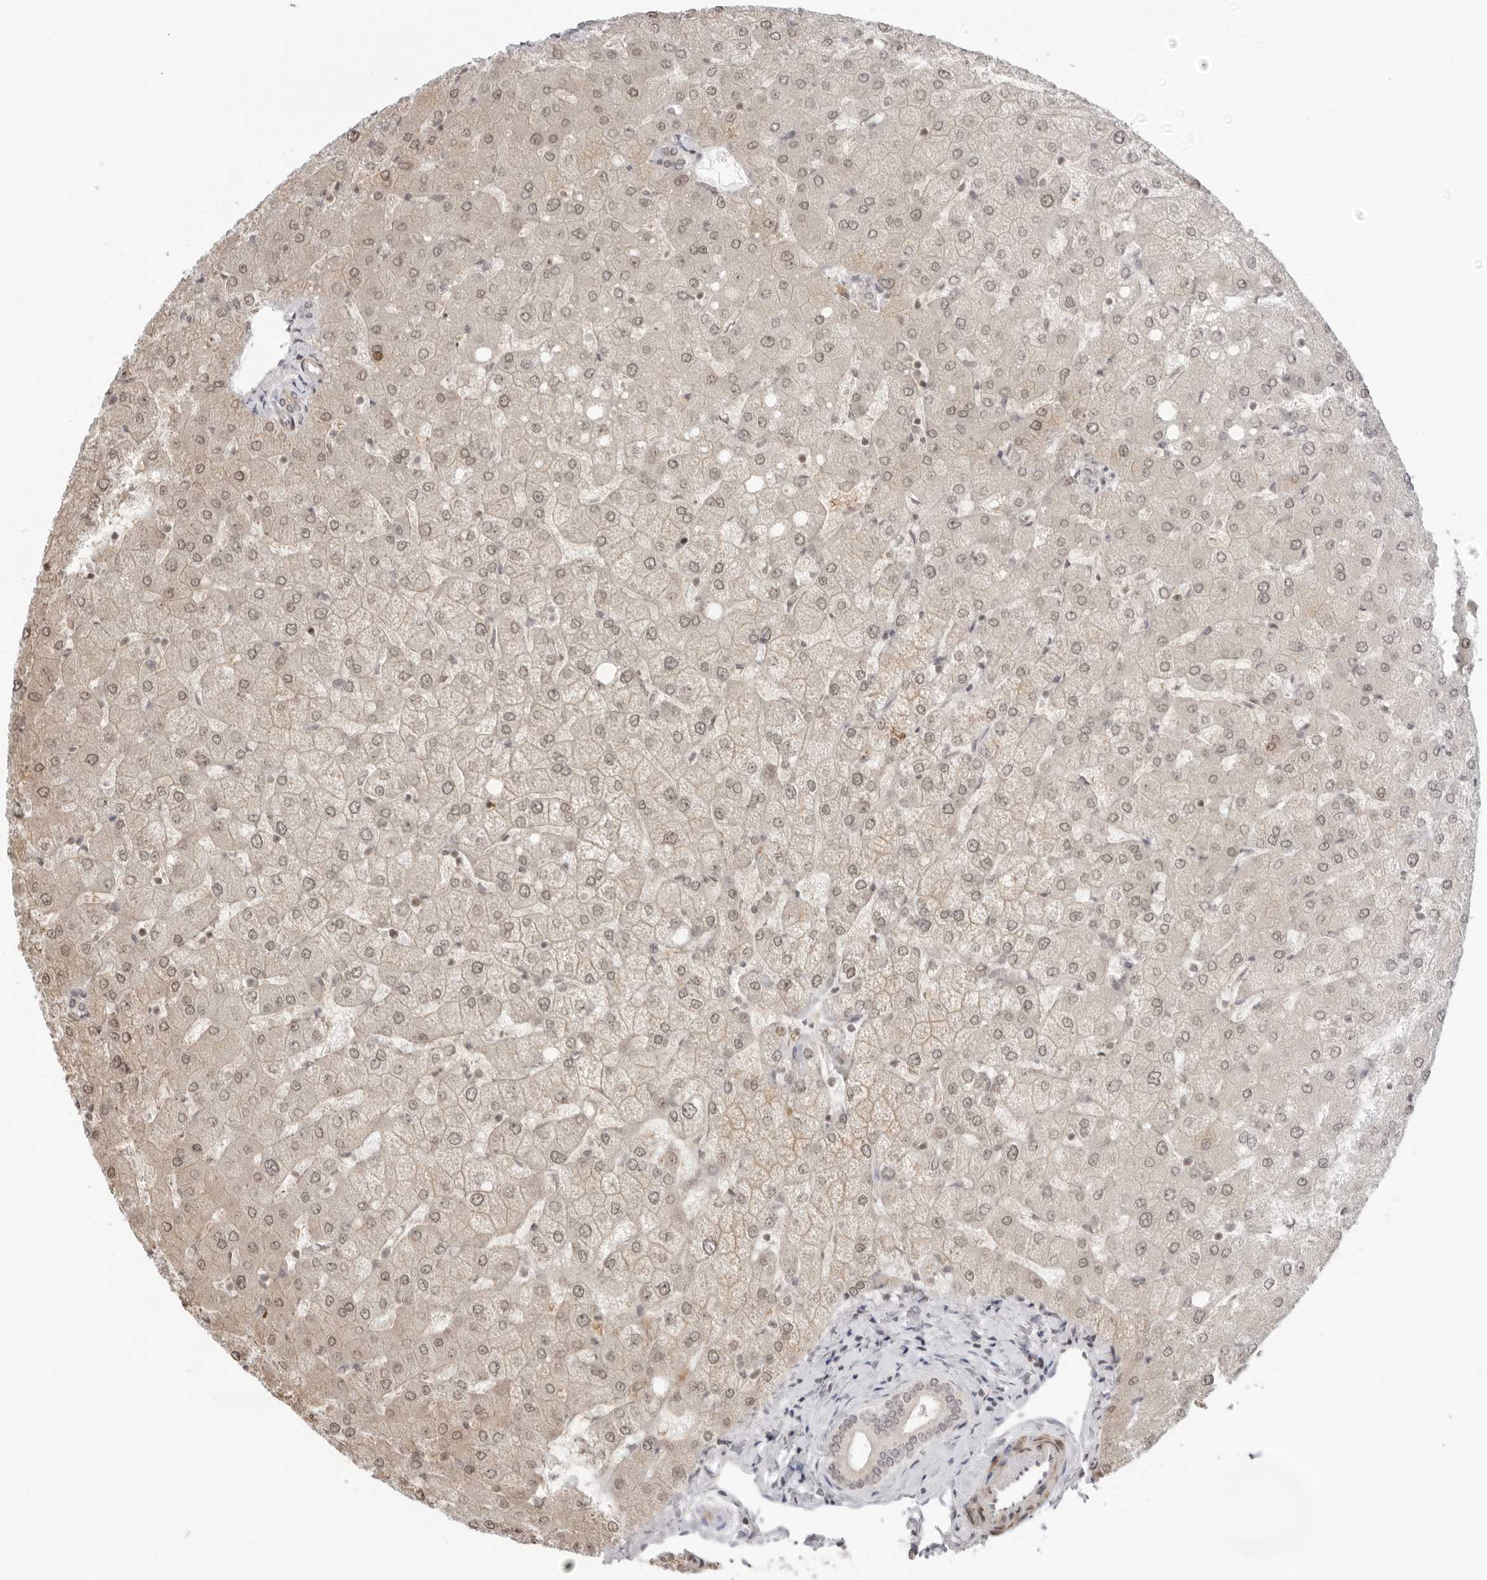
{"staining": {"intensity": "weak", "quantity": "<25%", "location": "cytoplasmic/membranous"}, "tissue": "liver", "cell_type": "Cholangiocytes", "image_type": "normal", "snomed": [{"axis": "morphology", "description": "Normal tissue, NOS"}, {"axis": "topography", "description": "Liver"}], "caption": "High power microscopy photomicrograph of an immunohistochemistry histopathology image of unremarkable liver, revealing no significant staining in cholangiocytes.", "gene": "RNF146", "patient": {"sex": "female", "age": 54}}